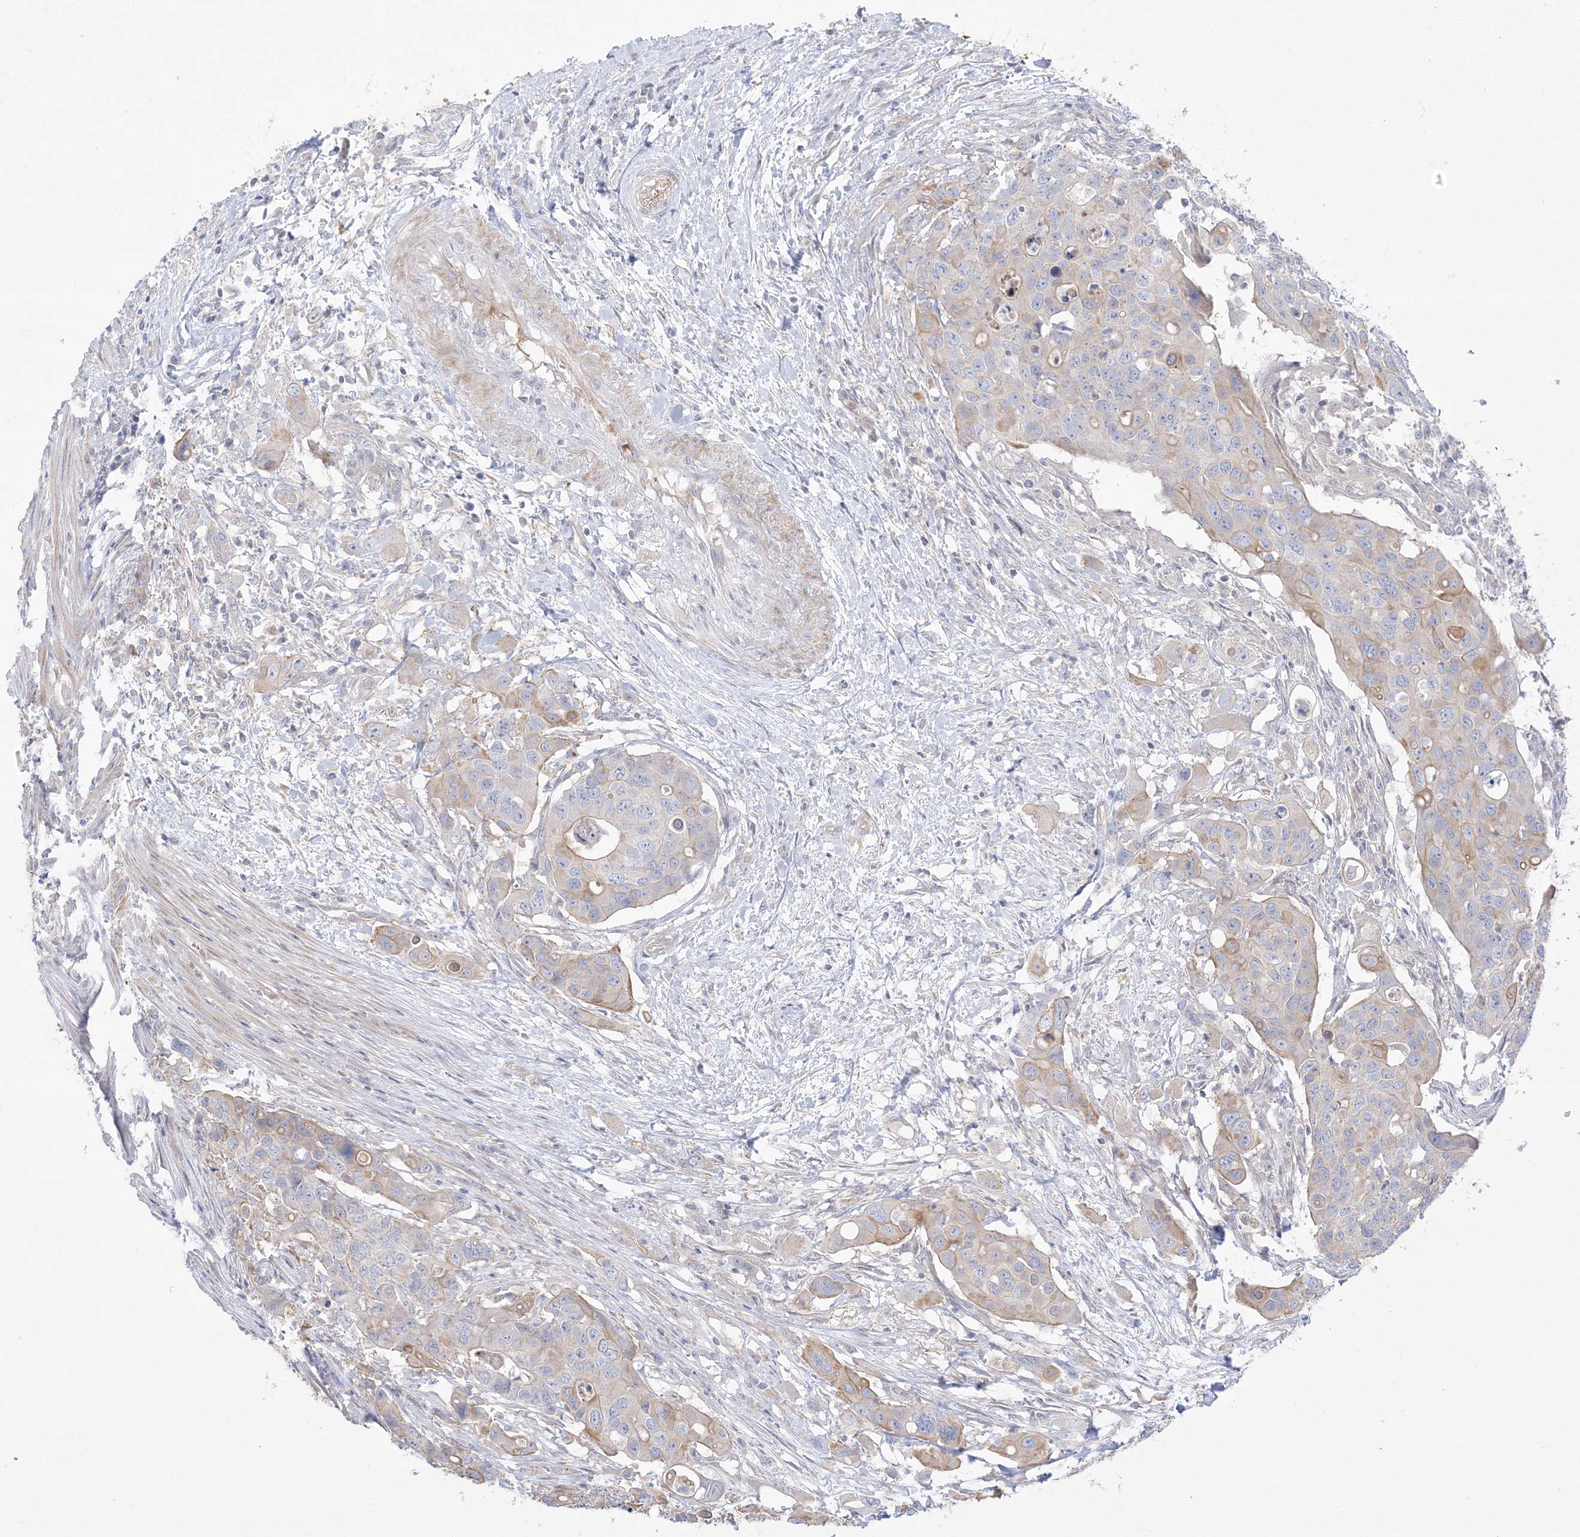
{"staining": {"intensity": "weak", "quantity": "<25%", "location": "cytoplasmic/membranous"}, "tissue": "colorectal cancer", "cell_type": "Tumor cells", "image_type": "cancer", "snomed": [{"axis": "morphology", "description": "Adenocarcinoma, NOS"}, {"axis": "topography", "description": "Colon"}], "caption": "Immunohistochemical staining of human colorectal cancer demonstrates no significant positivity in tumor cells.", "gene": "ARHGEF9", "patient": {"sex": "male", "age": 77}}